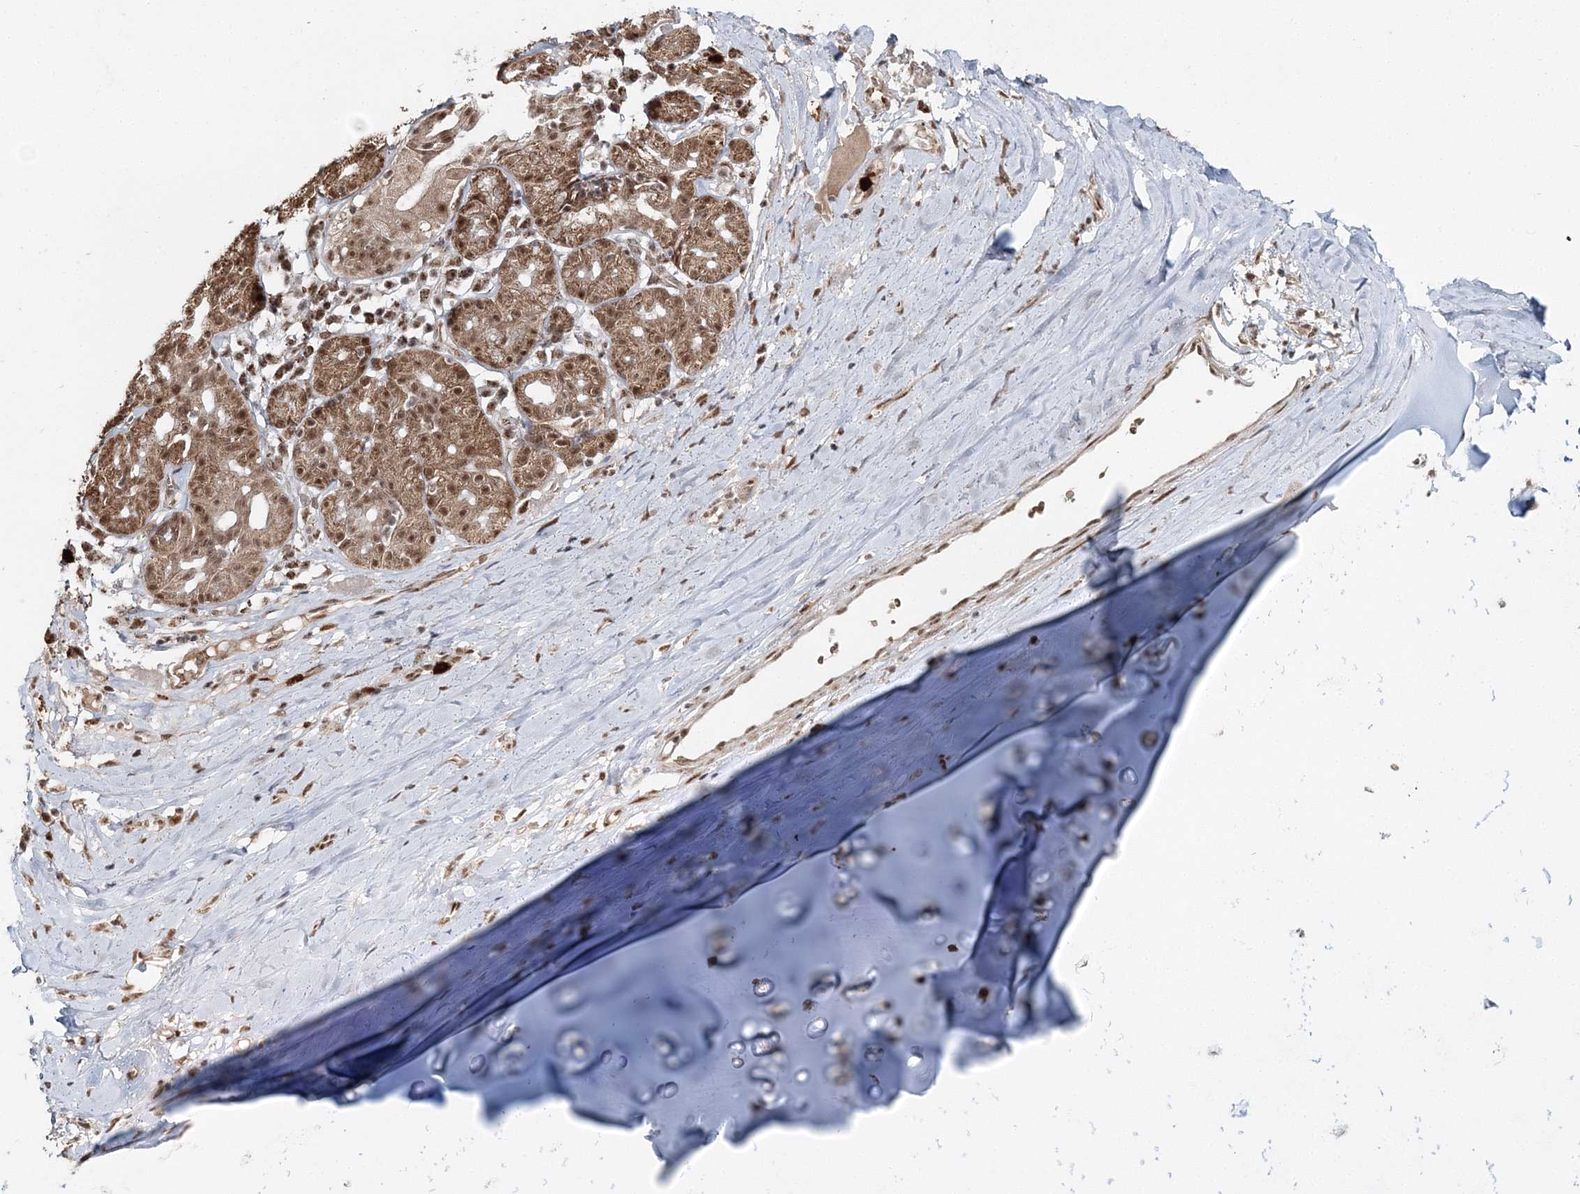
{"staining": {"intensity": "strong", "quantity": "25%-75%", "location": "nuclear"}, "tissue": "adipose tissue", "cell_type": "Adipocytes", "image_type": "normal", "snomed": [{"axis": "morphology", "description": "Normal tissue, NOS"}, {"axis": "morphology", "description": "Basal cell carcinoma"}, {"axis": "topography", "description": "Cartilage tissue"}, {"axis": "topography", "description": "Nasopharynx"}, {"axis": "topography", "description": "Oral tissue"}], "caption": "Adipose tissue stained with immunohistochemistry exhibits strong nuclear positivity in about 25%-75% of adipocytes.", "gene": "ENSG00000290315", "patient": {"sex": "female", "age": 77}}